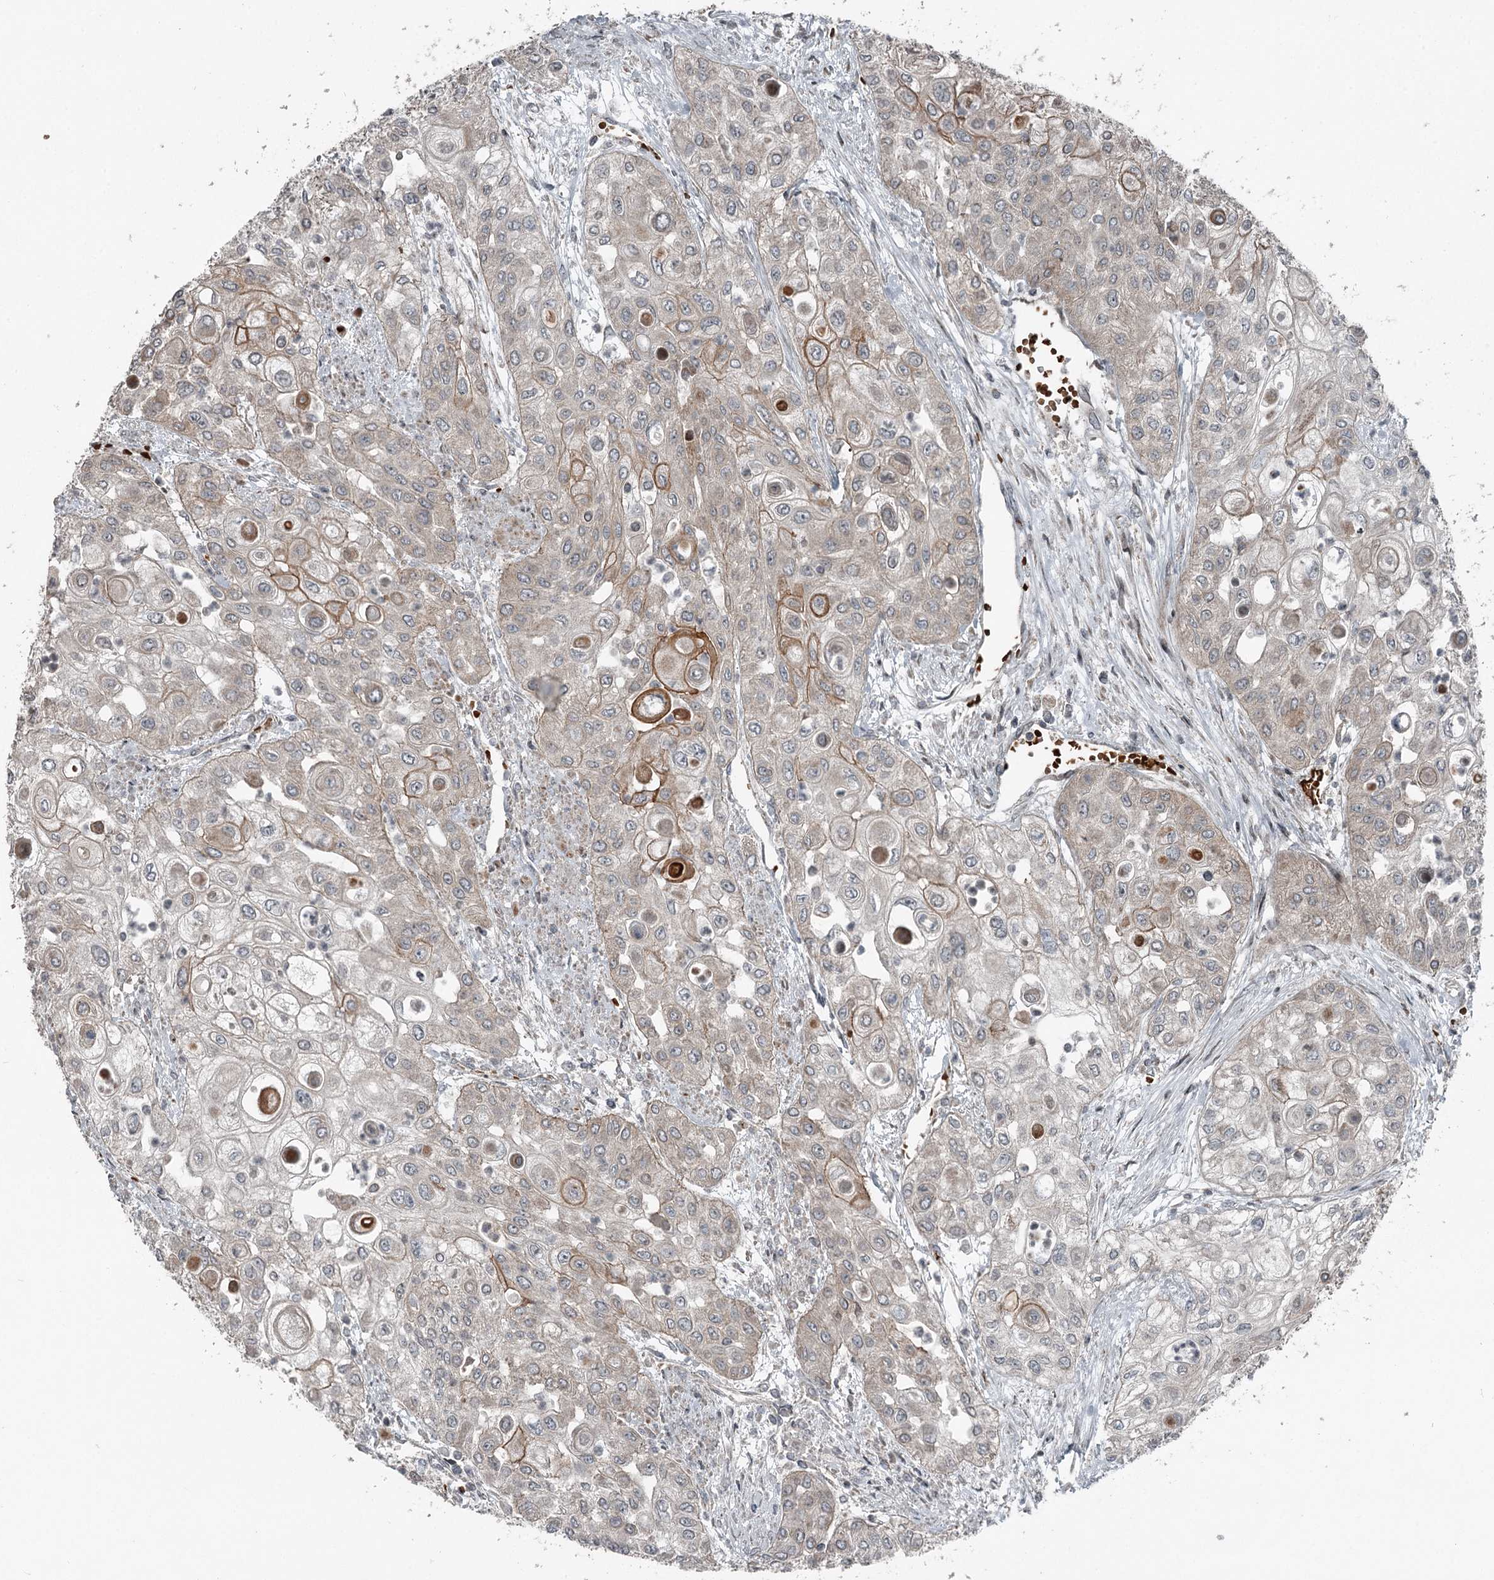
{"staining": {"intensity": "moderate", "quantity": "<25%", "location": "cytoplasmic/membranous"}, "tissue": "urothelial cancer", "cell_type": "Tumor cells", "image_type": "cancer", "snomed": [{"axis": "morphology", "description": "Urothelial carcinoma, High grade"}, {"axis": "topography", "description": "Urinary bladder"}], "caption": "Brown immunohistochemical staining in urothelial cancer reveals moderate cytoplasmic/membranous staining in about <25% of tumor cells.", "gene": "RASSF8", "patient": {"sex": "female", "age": 79}}